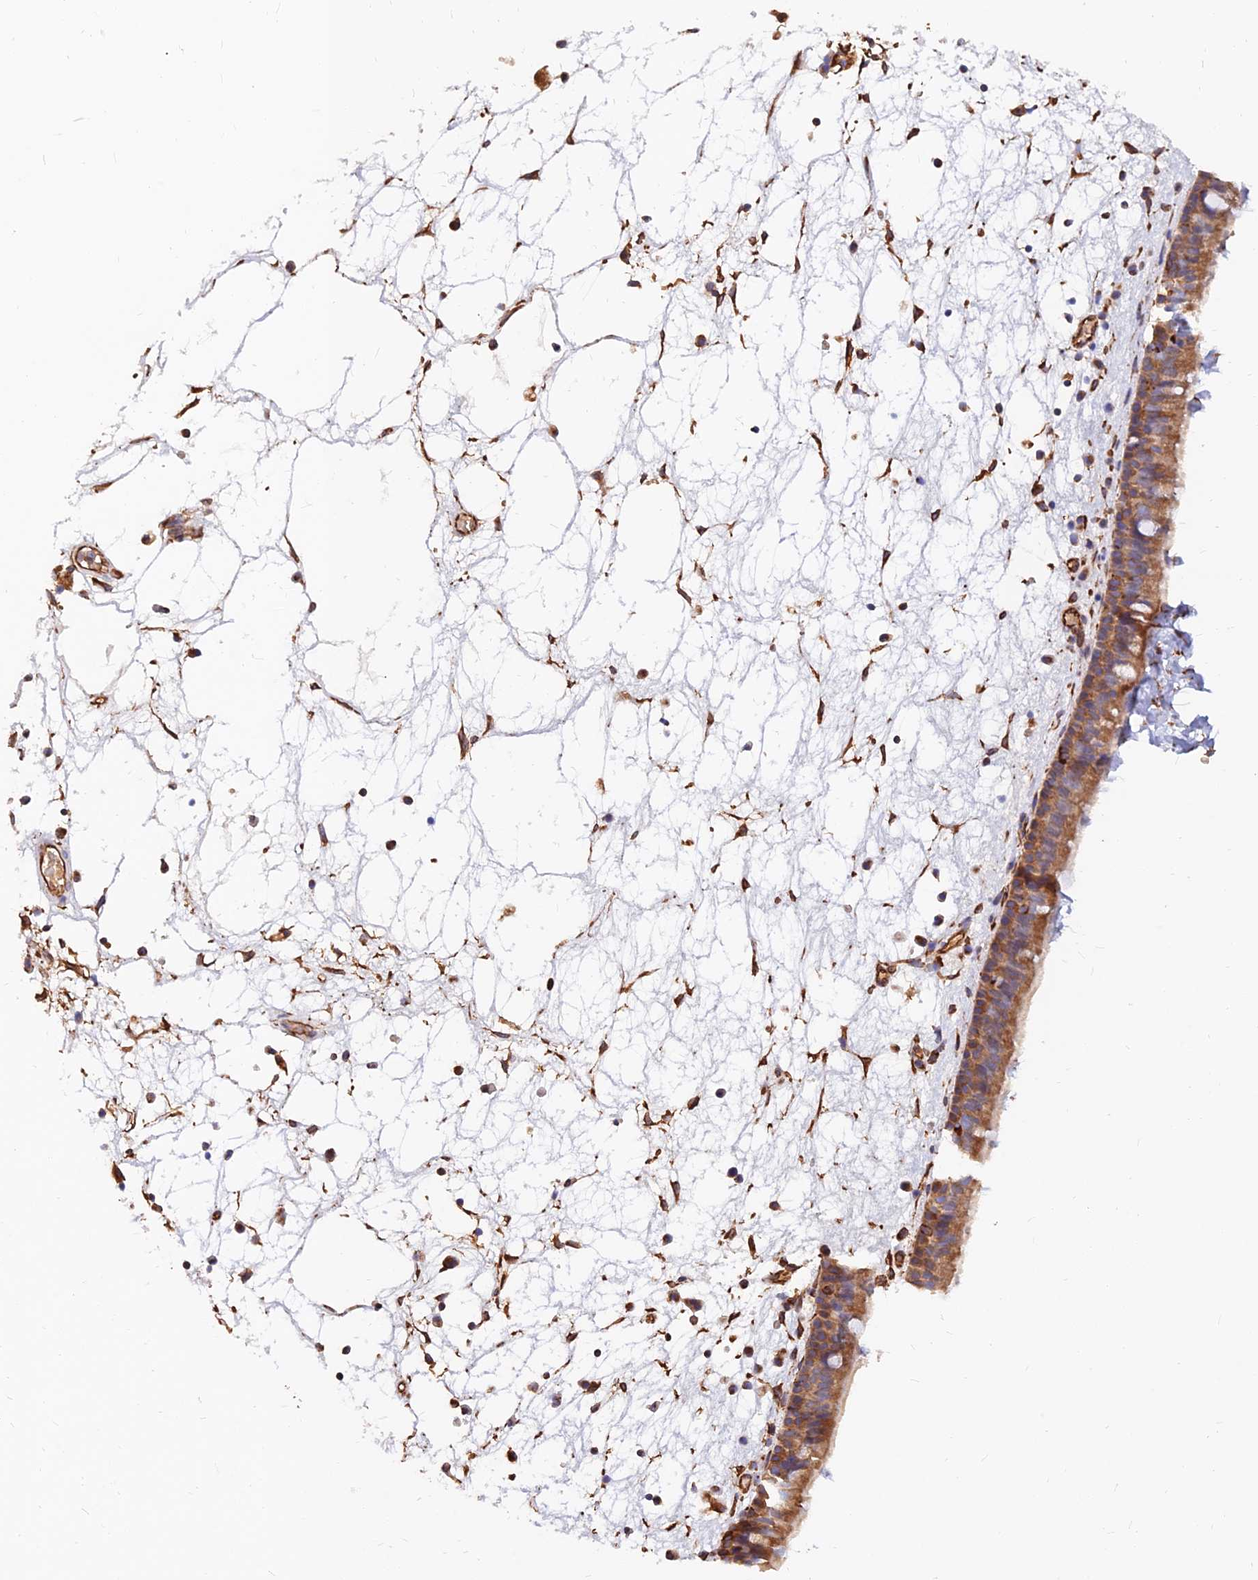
{"staining": {"intensity": "moderate", "quantity": ">75%", "location": "cytoplasmic/membranous"}, "tissue": "nasopharynx", "cell_type": "Respiratory epithelial cells", "image_type": "normal", "snomed": [{"axis": "morphology", "description": "Normal tissue, NOS"}, {"axis": "morphology", "description": "Inflammation, NOS"}, {"axis": "morphology", "description": "Malignant melanoma, Metastatic site"}, {"axis": "topography", "description": "Nasopharynx"}], "caption": "Protein analysis of unremarkable nasopharynx demonstrates moderate cytoplasmic/membranous staining in approximately >75% of respiratory epithelial cells. (Brightfield microscopy of DAB IHC at high magnification).", "gene": "CDK18", "patient": {"sex": "male", "age": 70}}